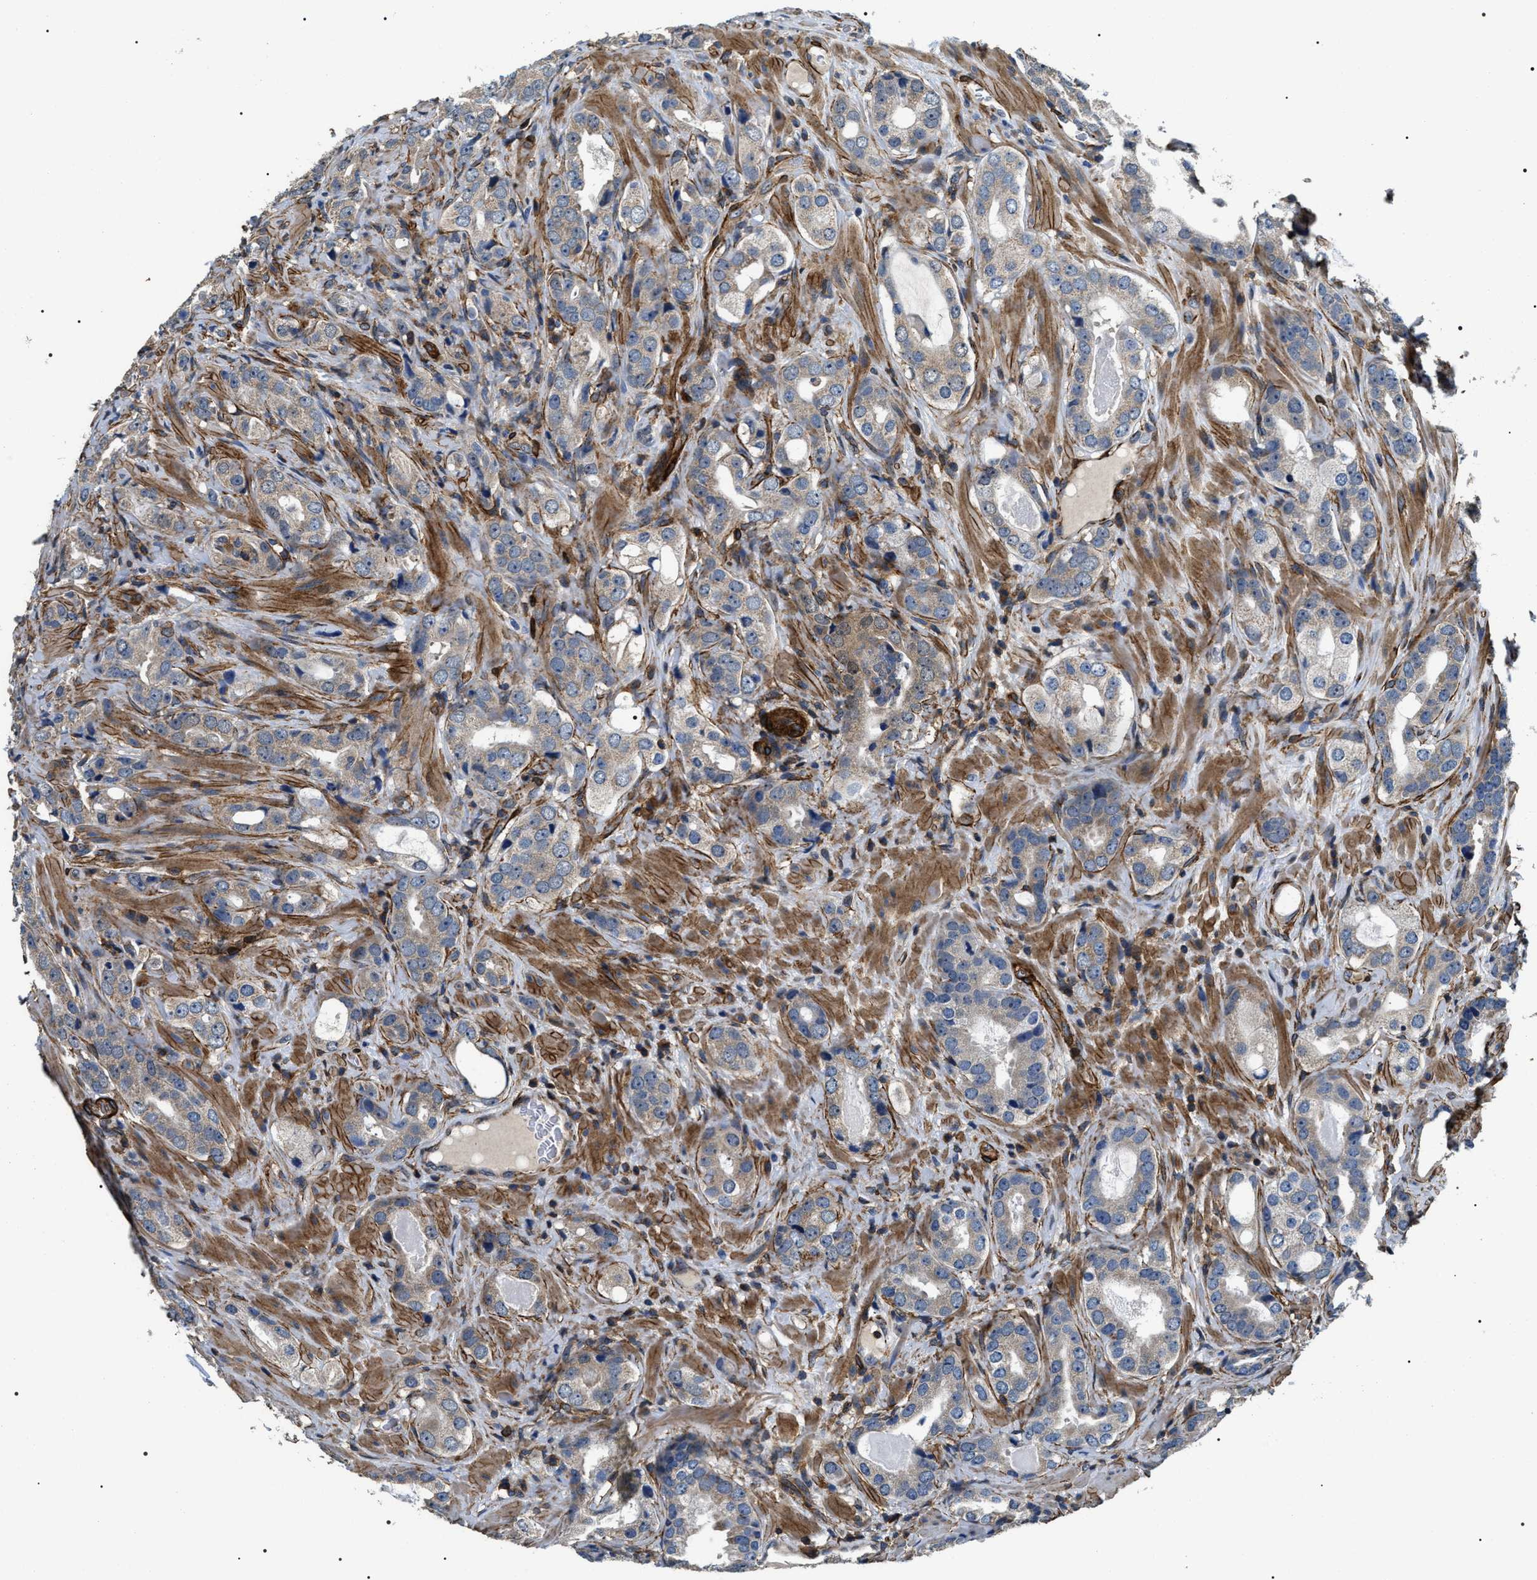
{"staining": {"intensity": "negative", "quantity": "none", "location": "none"}, "tissue": "prostate cancer", "cell_type": "Tumor cells", "image_type": "cancer", "snomed": [{"axis": "morphology", "description": "Adenocarcinoma, High grade"}, {"axis": "topography", "description": "Prostate"}], "caption": "Prostate cancer stained for a protein using immunohistochemistry displays no positivity tumor cells.", "gene": "ZC3HAV1L", "patient": {"sex": "male", "age": 63}}